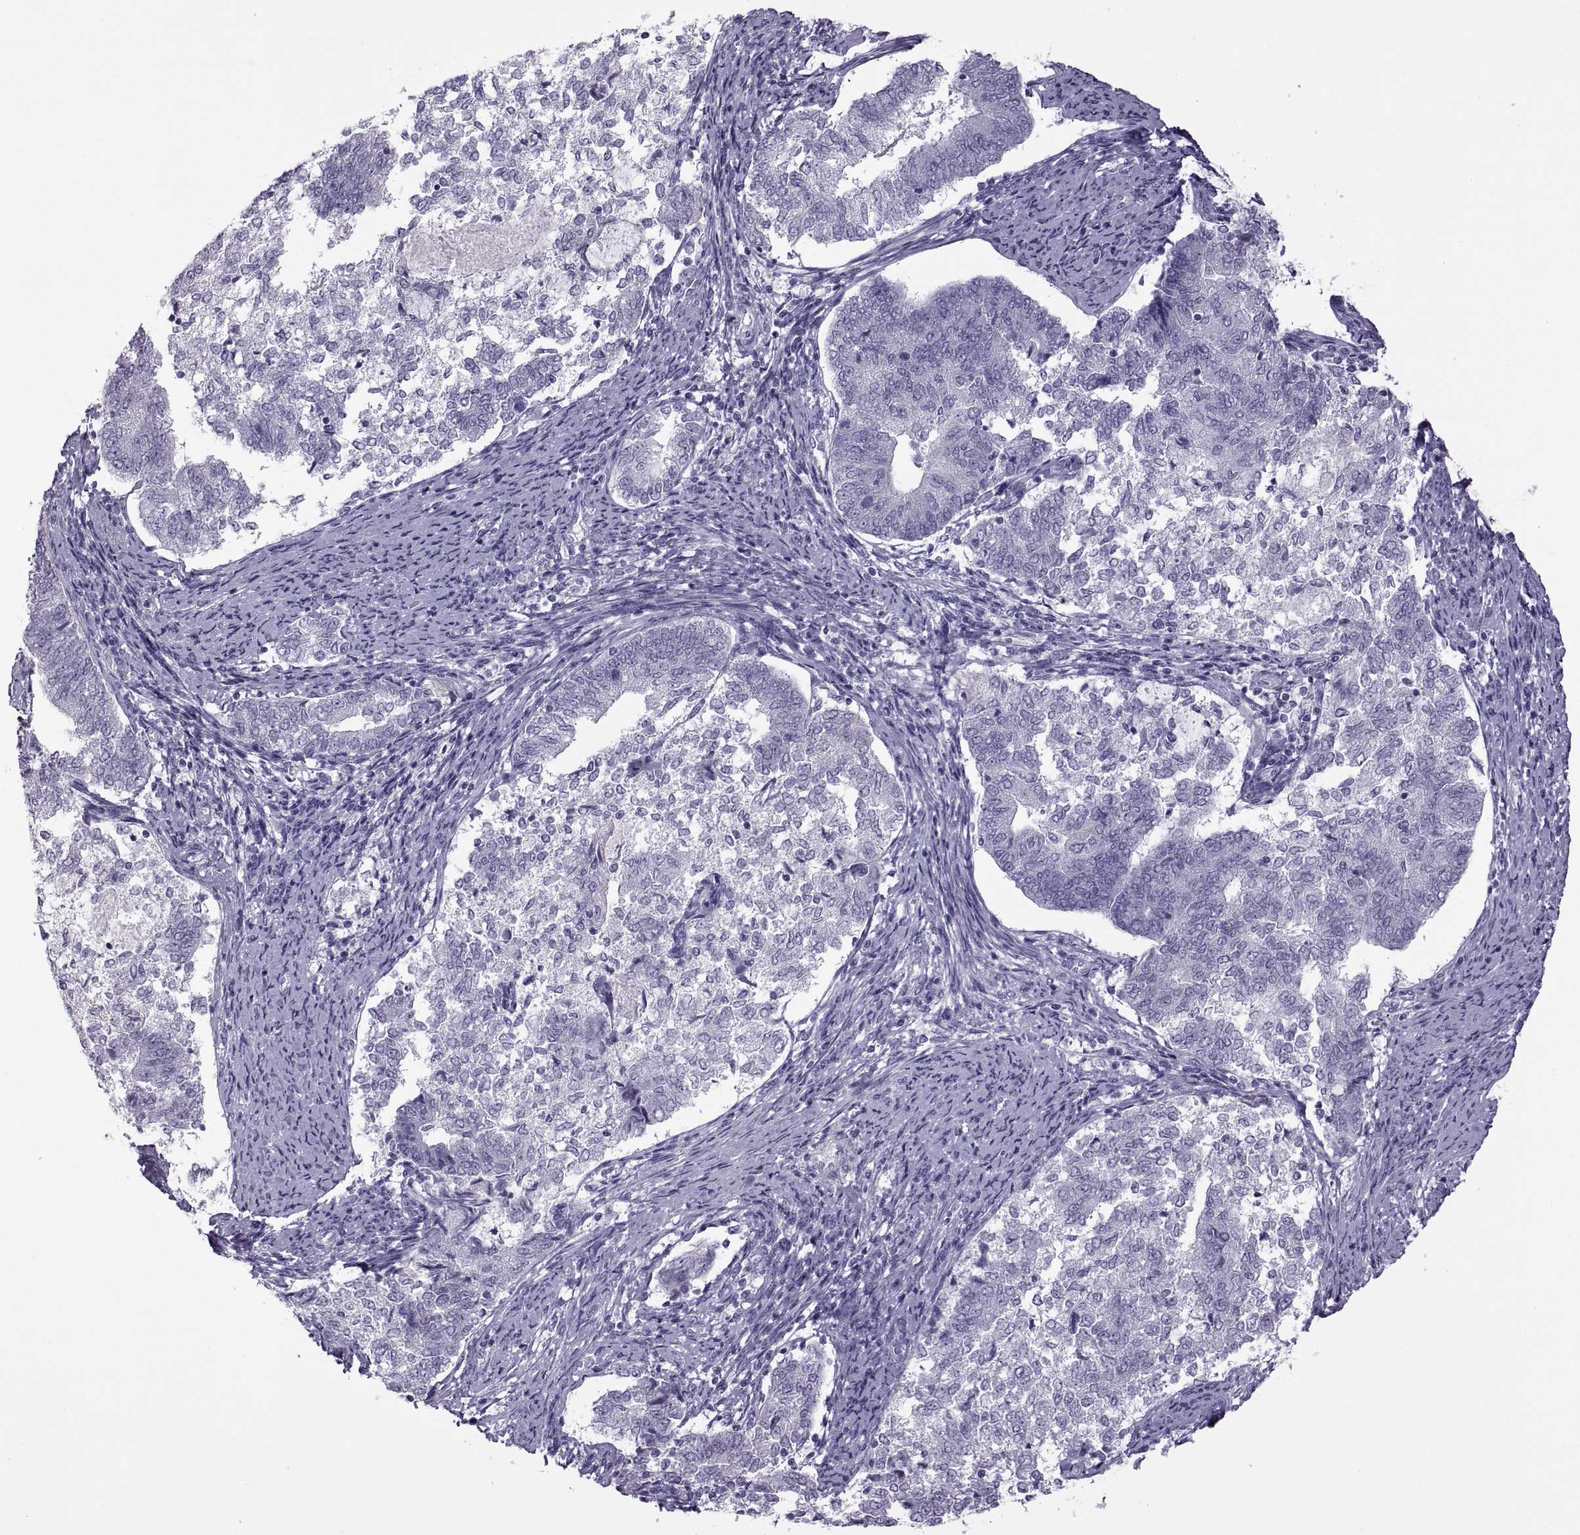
{"staining": {"intensity": "negative", "quantity": "none", "location": "none"}, "tissue": "endometrial cancer", "cell_type": "Tumor cells", "image_type": "cancer", "snomed": [{"axis": "morphology", "description": "Adenocarcinoma, NOS"}, {"axis": "topography", "description": "Endometrium"}], "caption": "The photomicrograph demonstrates no staining of tumor cells in endometrial cancer (adenocarcinoma).", "gene": "RDM1", "patient": {"sex": "female", "age": 65}}